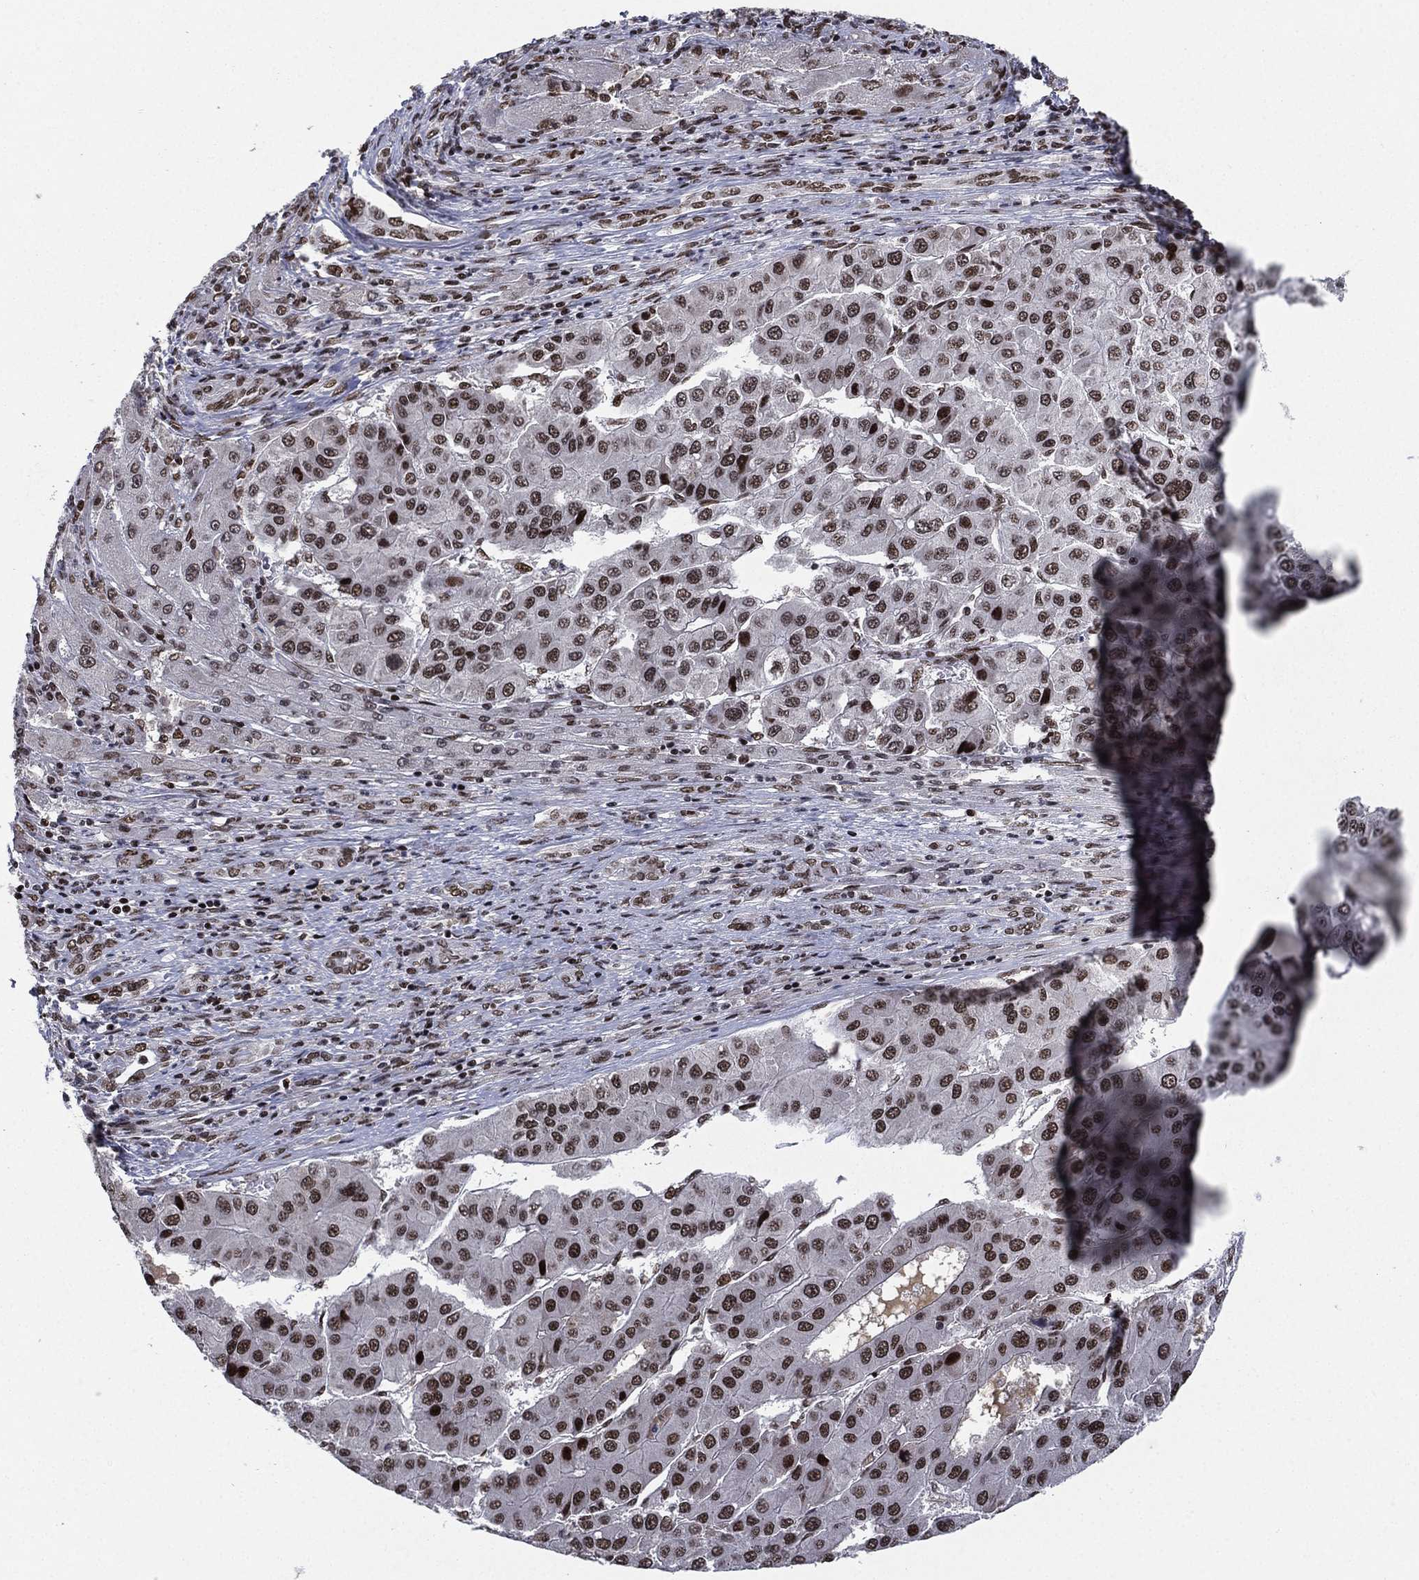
{"staining": {"intensity": "strong", "quantity": ">75%", "location": "nuclear"}, "tissue": "liver cancer", "cell_type": "Tumor cells", "image_type": "cancer", "snomed": [{"axis": "morphology", "description": "Carcinoma, Hepatocellular, NOS"}, {"axis": "topography", "description": "Liver"}], "caption": "This is an image of immunohistochemistry (IHC) staining of hepatocellular carcinoma (liver), which shows strong positivity in the nuclear of tumor cells.", "gene": "RTF1", "patient": {"sex": "male", "age": 73}}